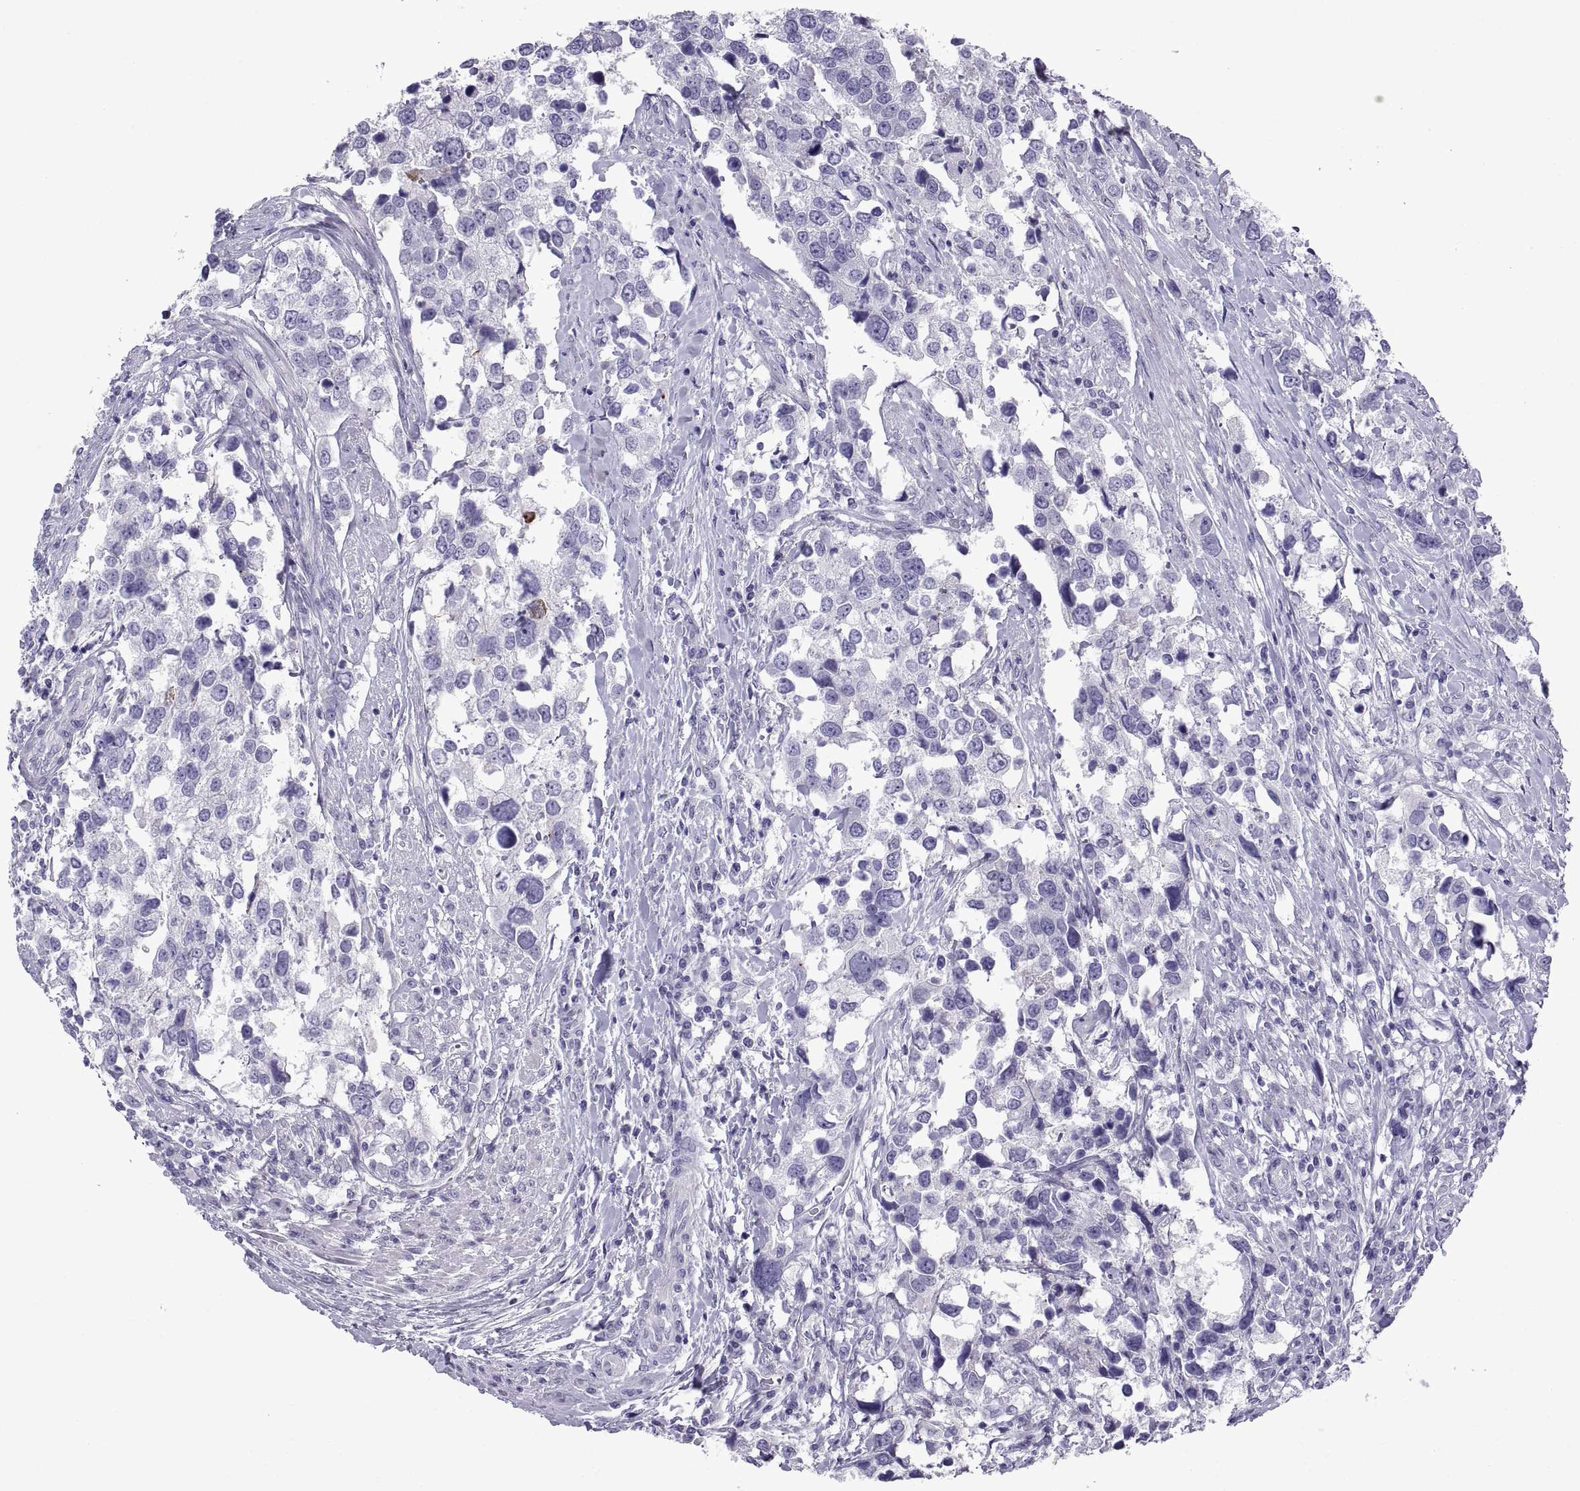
{"staining": {"intensity": "negative", "quantity": "none", "location": "none"}, "tissue": "urothelial cancer", "cell_type": "Tumor cells", "image_type": "cancer", "snomed": [{"axis": "morphology", "description": "Urothelial carcinoma, NOS"}, {"axis": "morphology", "description": "Urothelial carcinoma, High grade"}, {"axis": "topography", "description": "Urinary bladder"}], "caption": "Immunohistochemistry (IHC) of high-grade urothelial carcinoma displays no expression in tumor cells.", "gene": "SPDYE1", "patient": {"sex": "male", "age": 63}}